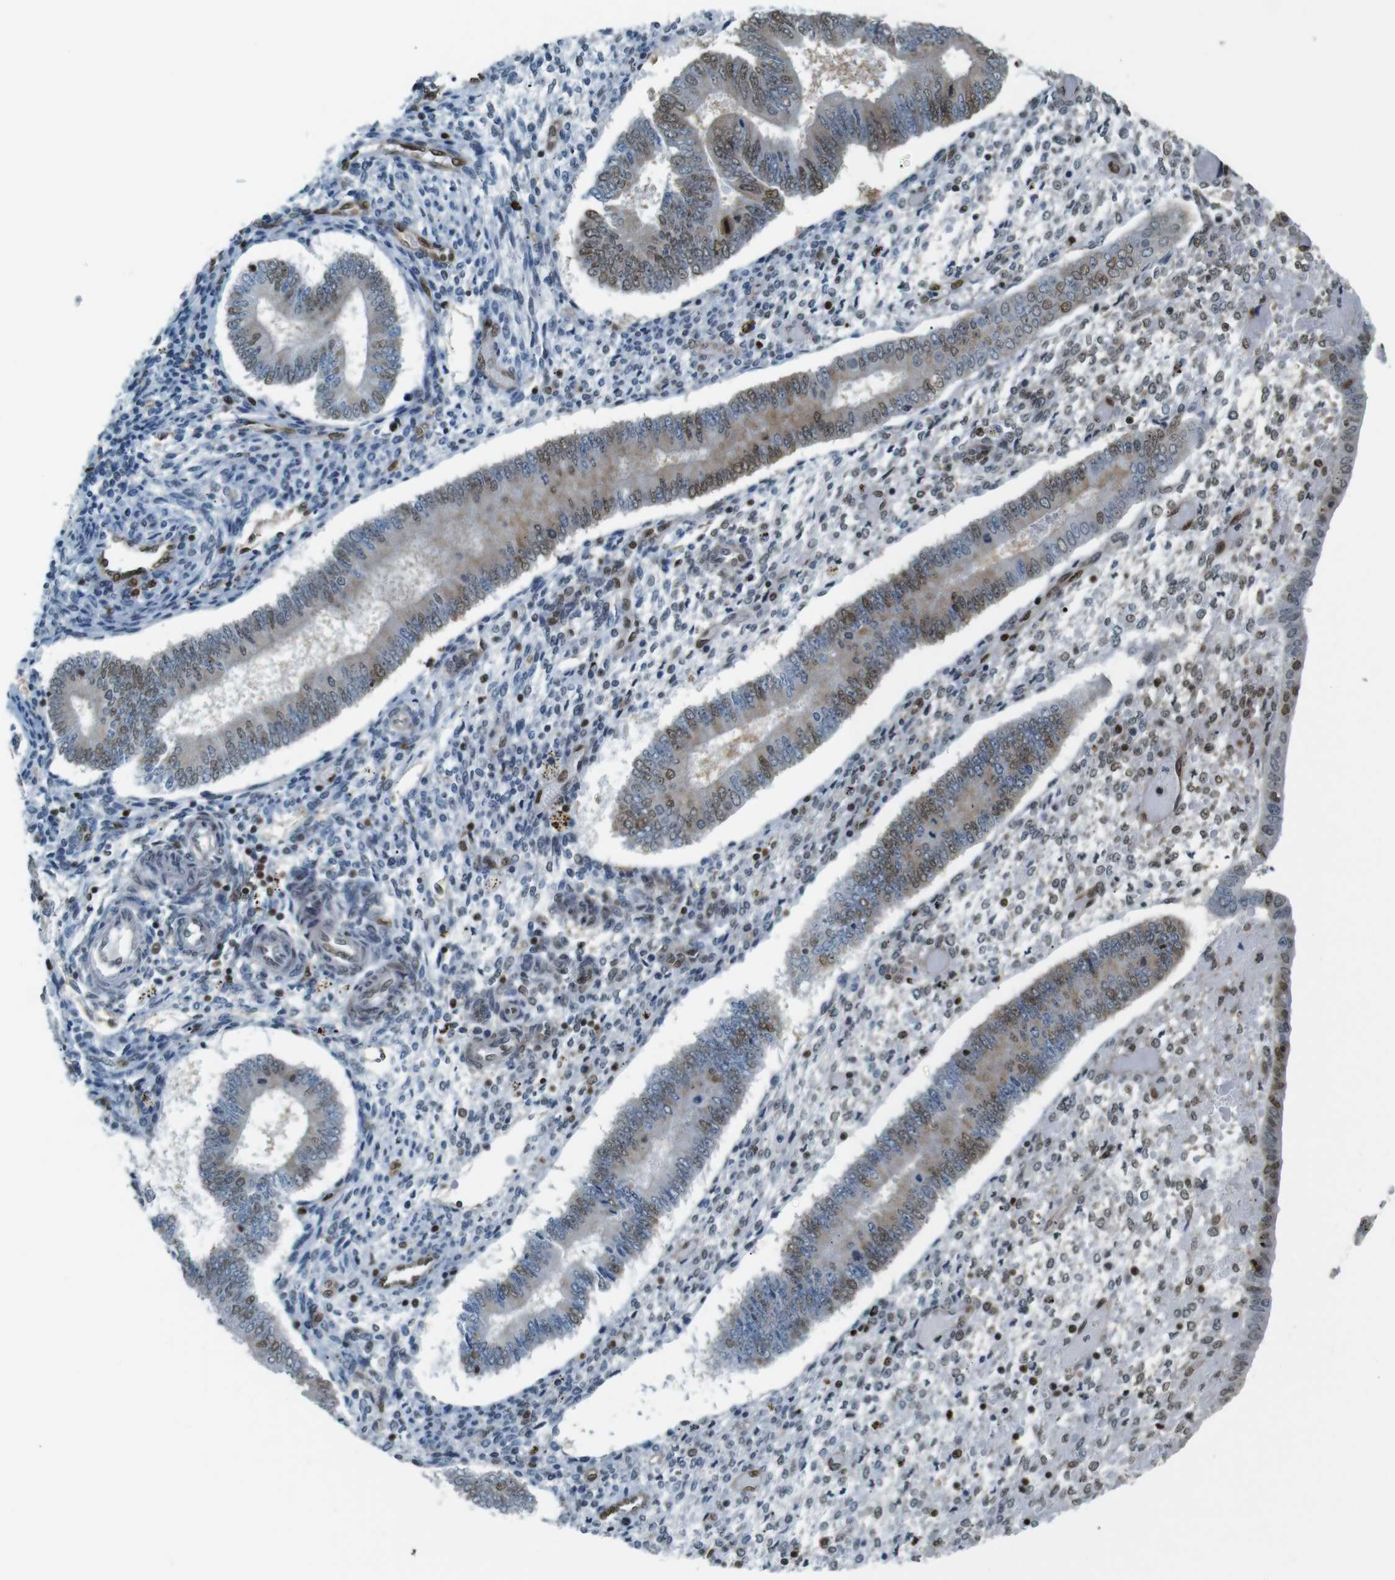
{"staining": {"intensity": "moderate", "quantity": "25%-75%", "location": "nuclear"}, "tissue": "endometrium", "cell_type": "Cells in endometrial stroma", "image_type": "normal", "snomed": [{"axis": "morphology", "description": "Normal tissue, NOS"}, {"axis": "topography", "description": "Endometrium"}], "caption": "The micrograph demonstrates immunohistochemical staining of normal endometrium. There is moderate nuclear expression is present in approximately 25%-75% of cells in endometrial stroma. (DAB IHC, brown staining for protein, blue staining for nuclei).", "gene": "NHEJ1", "patient": {"sex": "female", "age": 42}}